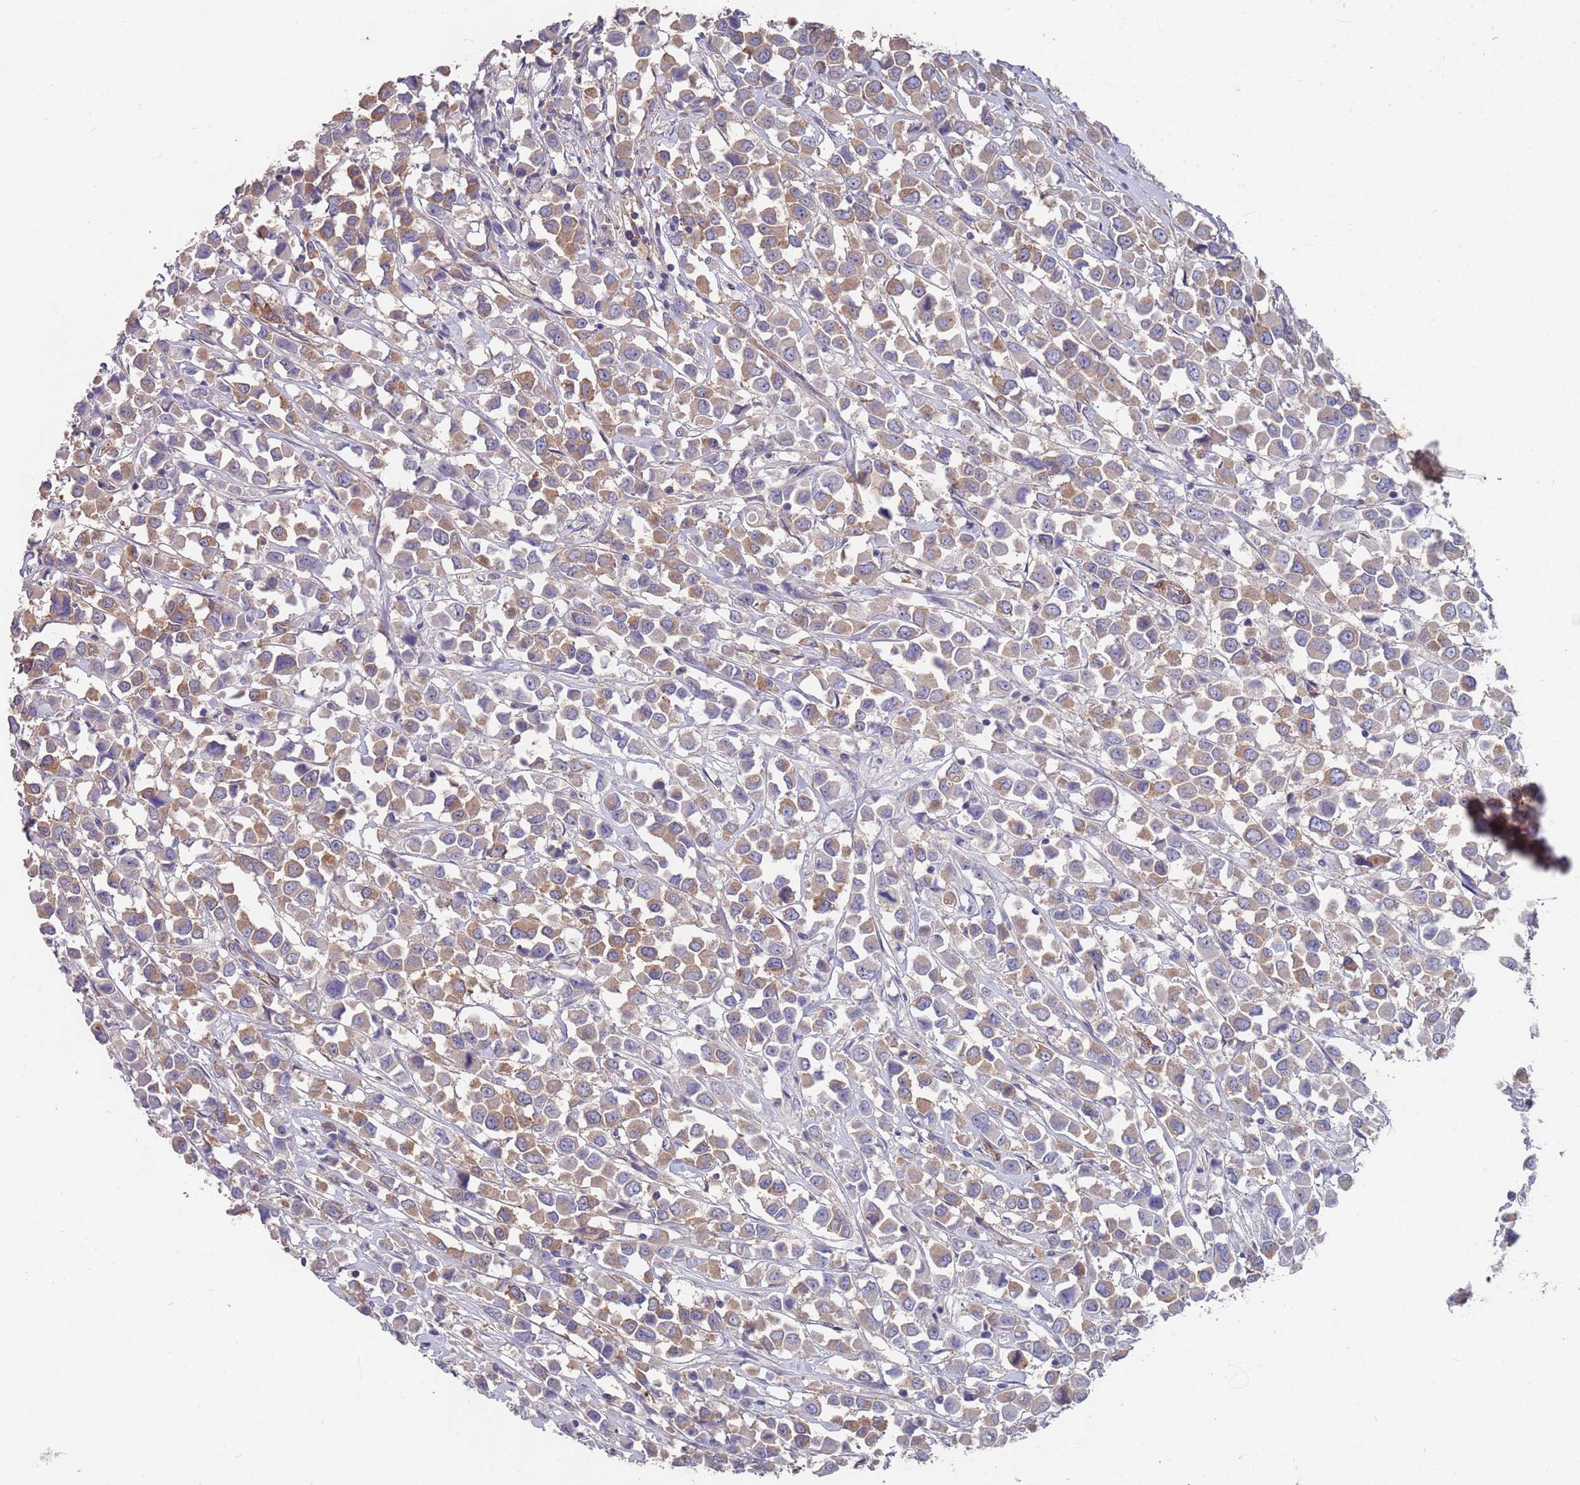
{"staining": {"intensity": "moderate", "quantity": "25%-75%", "location": "cytoplasmic/membranous"}, "tissue": "breast cancer", "cell_type": "Tumor cells", "image_type": "cancer", "snomed": [{"axis": "morphology", "description": "Duct carcinoma"}, {"axis": "topography", "description": "Breast"}], "caption": "Moderate cytoplasmic/membranous staining is seen in approximately 25%-75% of tumor cells in breast cancer (invasive ductal carcinoma). (Stains: DAB in brown, nuclei in blue, Microscopy: brightfield microscopy at high magnification).", "gene": "ANK2", "patient": {"sex": "female", "age": 61}}